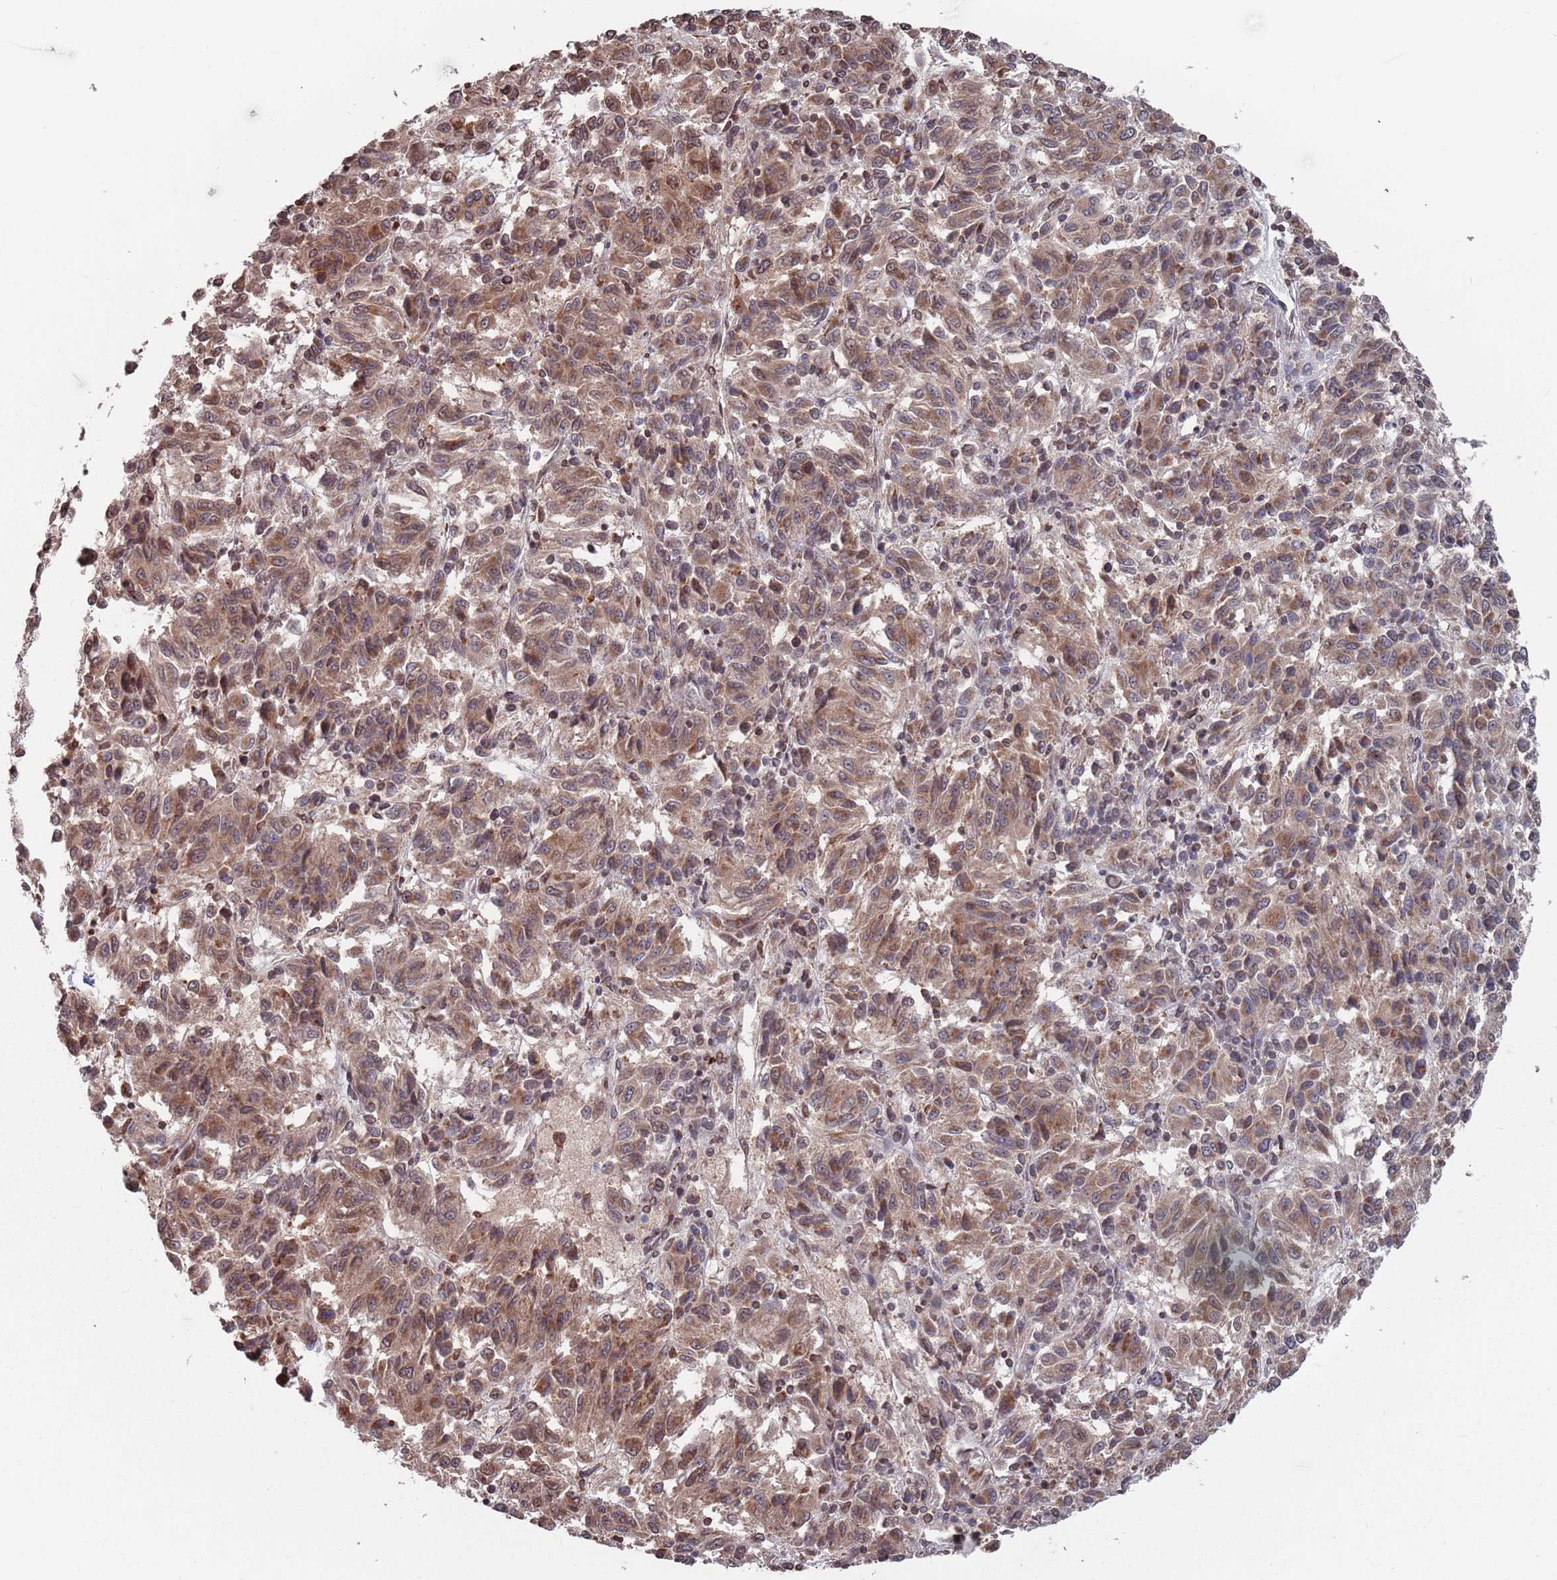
{"staining": {"intensity": "moderate", "quantity": ">75%", "location": "cytoplasmic/membranous,nuclear"}, "tissue": "melanoma", "cell_type": "Tumor cells", "image_type": "cancer", "snomed": [{"axis": "morphology", "description": "Malignant melanoma, Metastatic site"}, {"axis": "topography", "description": "Lung"}], "caption": "Protein staining of malignant melanoma (metastatic site) tissue displays moderate cytoplasmic/membranous and nuclear staining in about >75% of tumor cells.", "gene": "SDHAF3", "patient": {"sex": "male", "age": 64}}